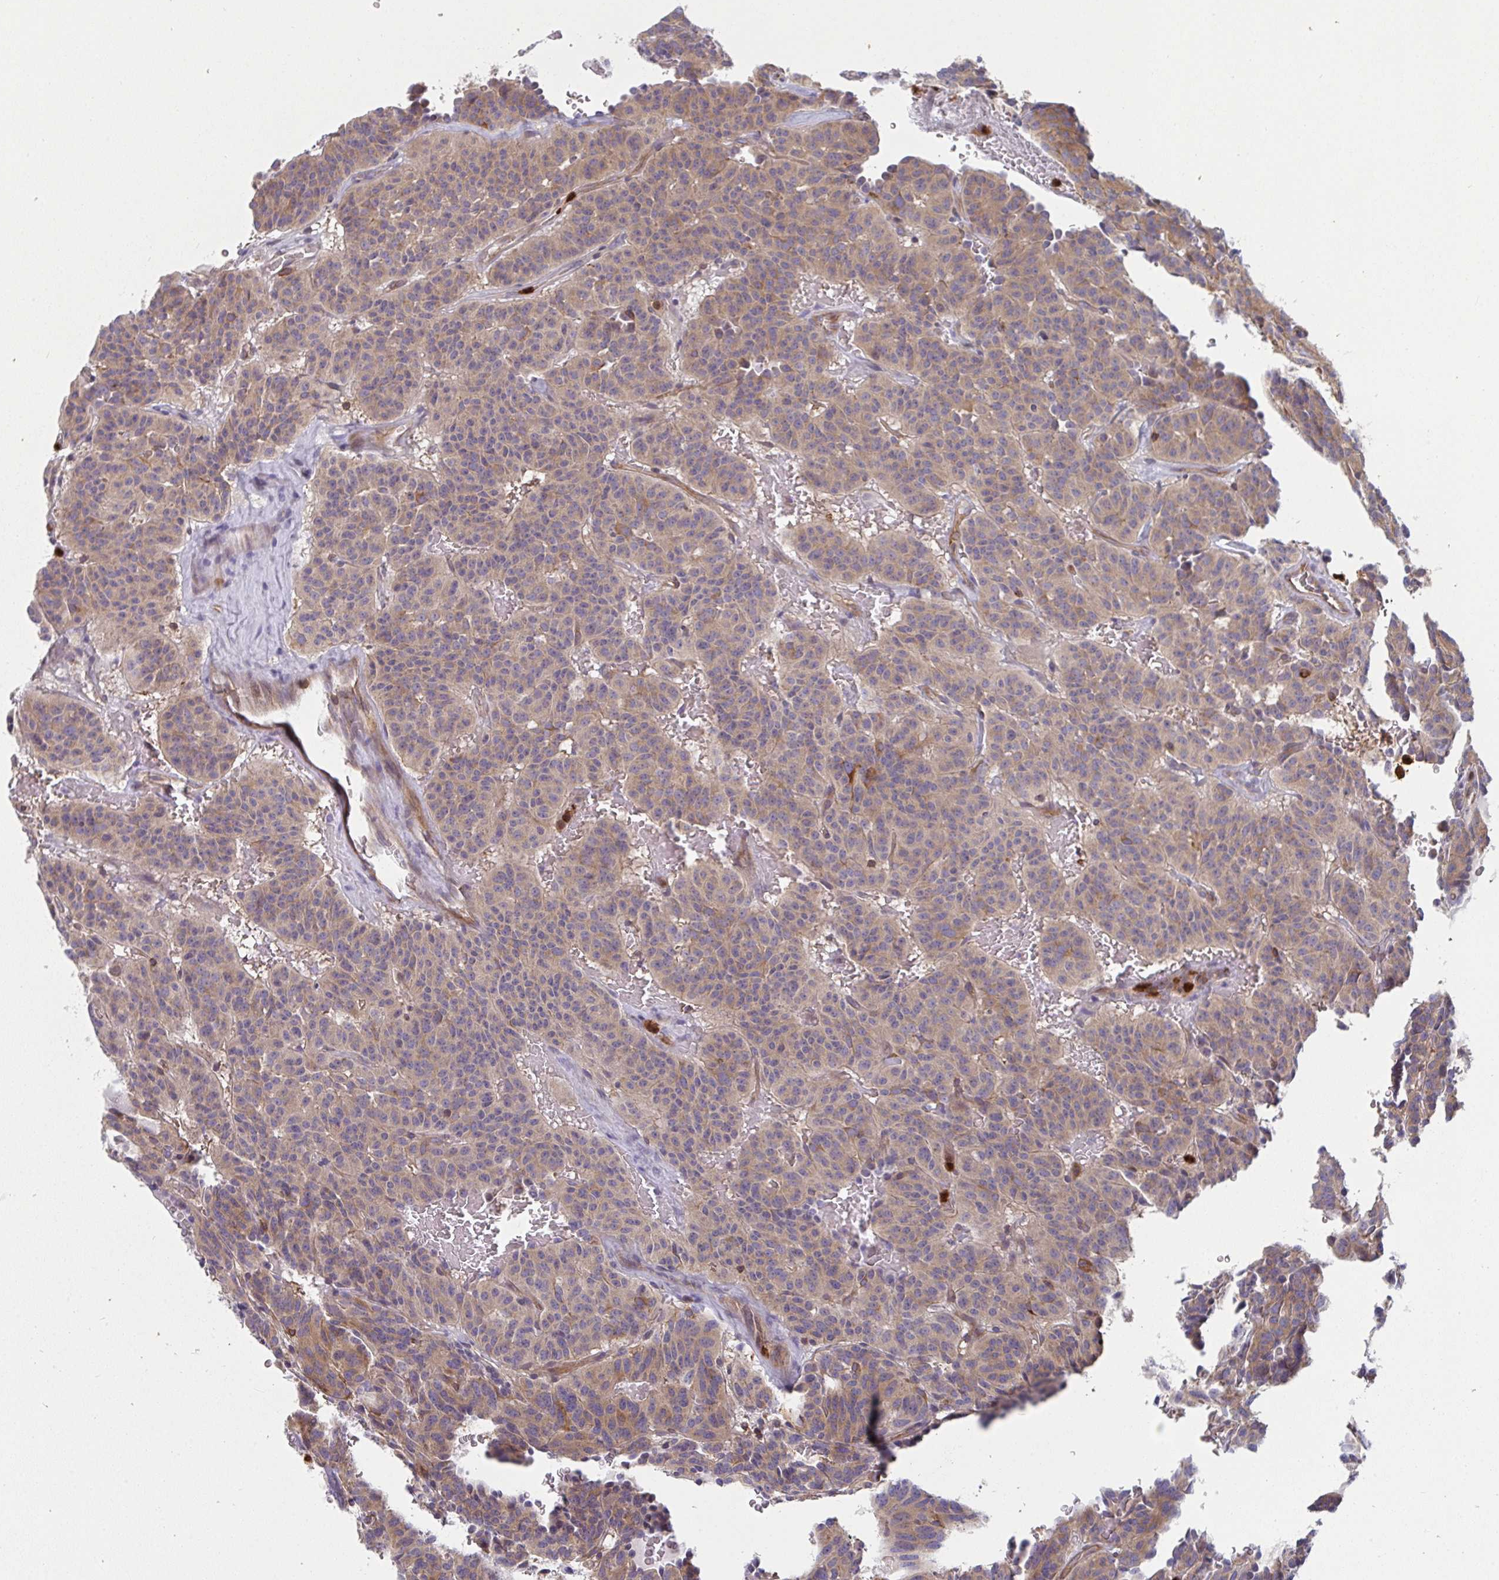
{"staining": {"intensity": "weak", "quantity": ">75%", "location": "cytoplasmic/membranous"}, "tissue": "carcinoid", "cell_type": "Tumor cells", "image_type": "cancer", "snomed": [{"axis": "morphology", "description": "Carcinoid, malignant, NOS"}, {"axis": "topography", "description": "Lung"}], "caption": "Weak cytoplasmic/membranous protein positivity is appreciated in about >75% of tumor cells in carcinoid.", "gene": "CSF3R", "patient": {"sex": "female", "age": 61}}